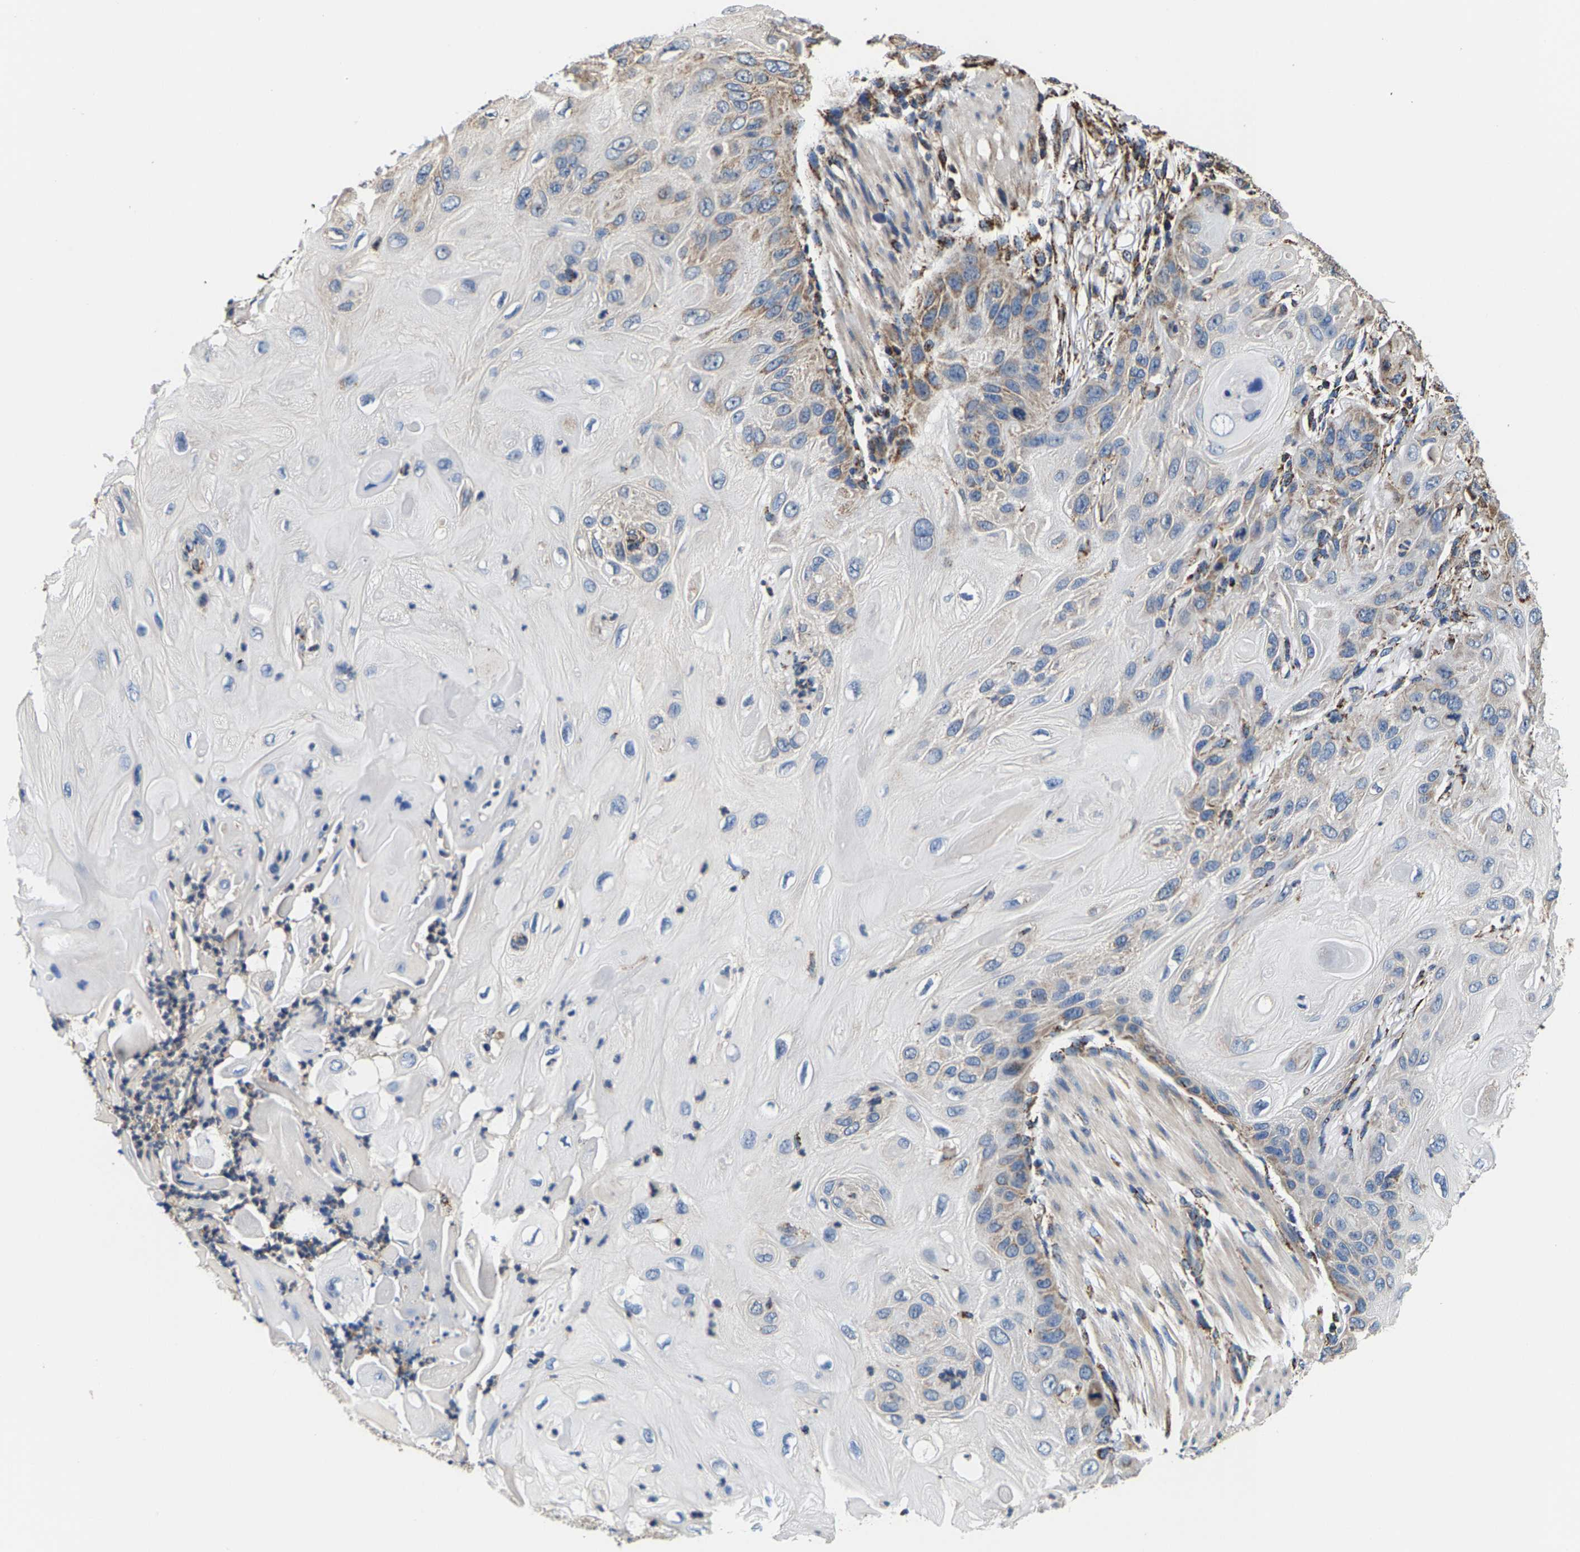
{"staining": {"intensity": "moderate", "quantity": "<25%", "location": "cytoplasmic/membranous"}, "tissue": "skin cancer", "cell_type": "Tumor cells", "image_type": "cancer", "snomed": [{"axis": "morphology", "description": "Squamous cell carcinoma, NOS"}, {"axis": "topography", "description": "Skin"}], "caption": "Protein expression analysis of human skin cancer (squamous cell carcinoma) reveals moderate cytoplasmic/membranous expression in about <25% of tumor cells.", "gene": "SHMT2", "patient": {"sex": "female", "age": 77}}